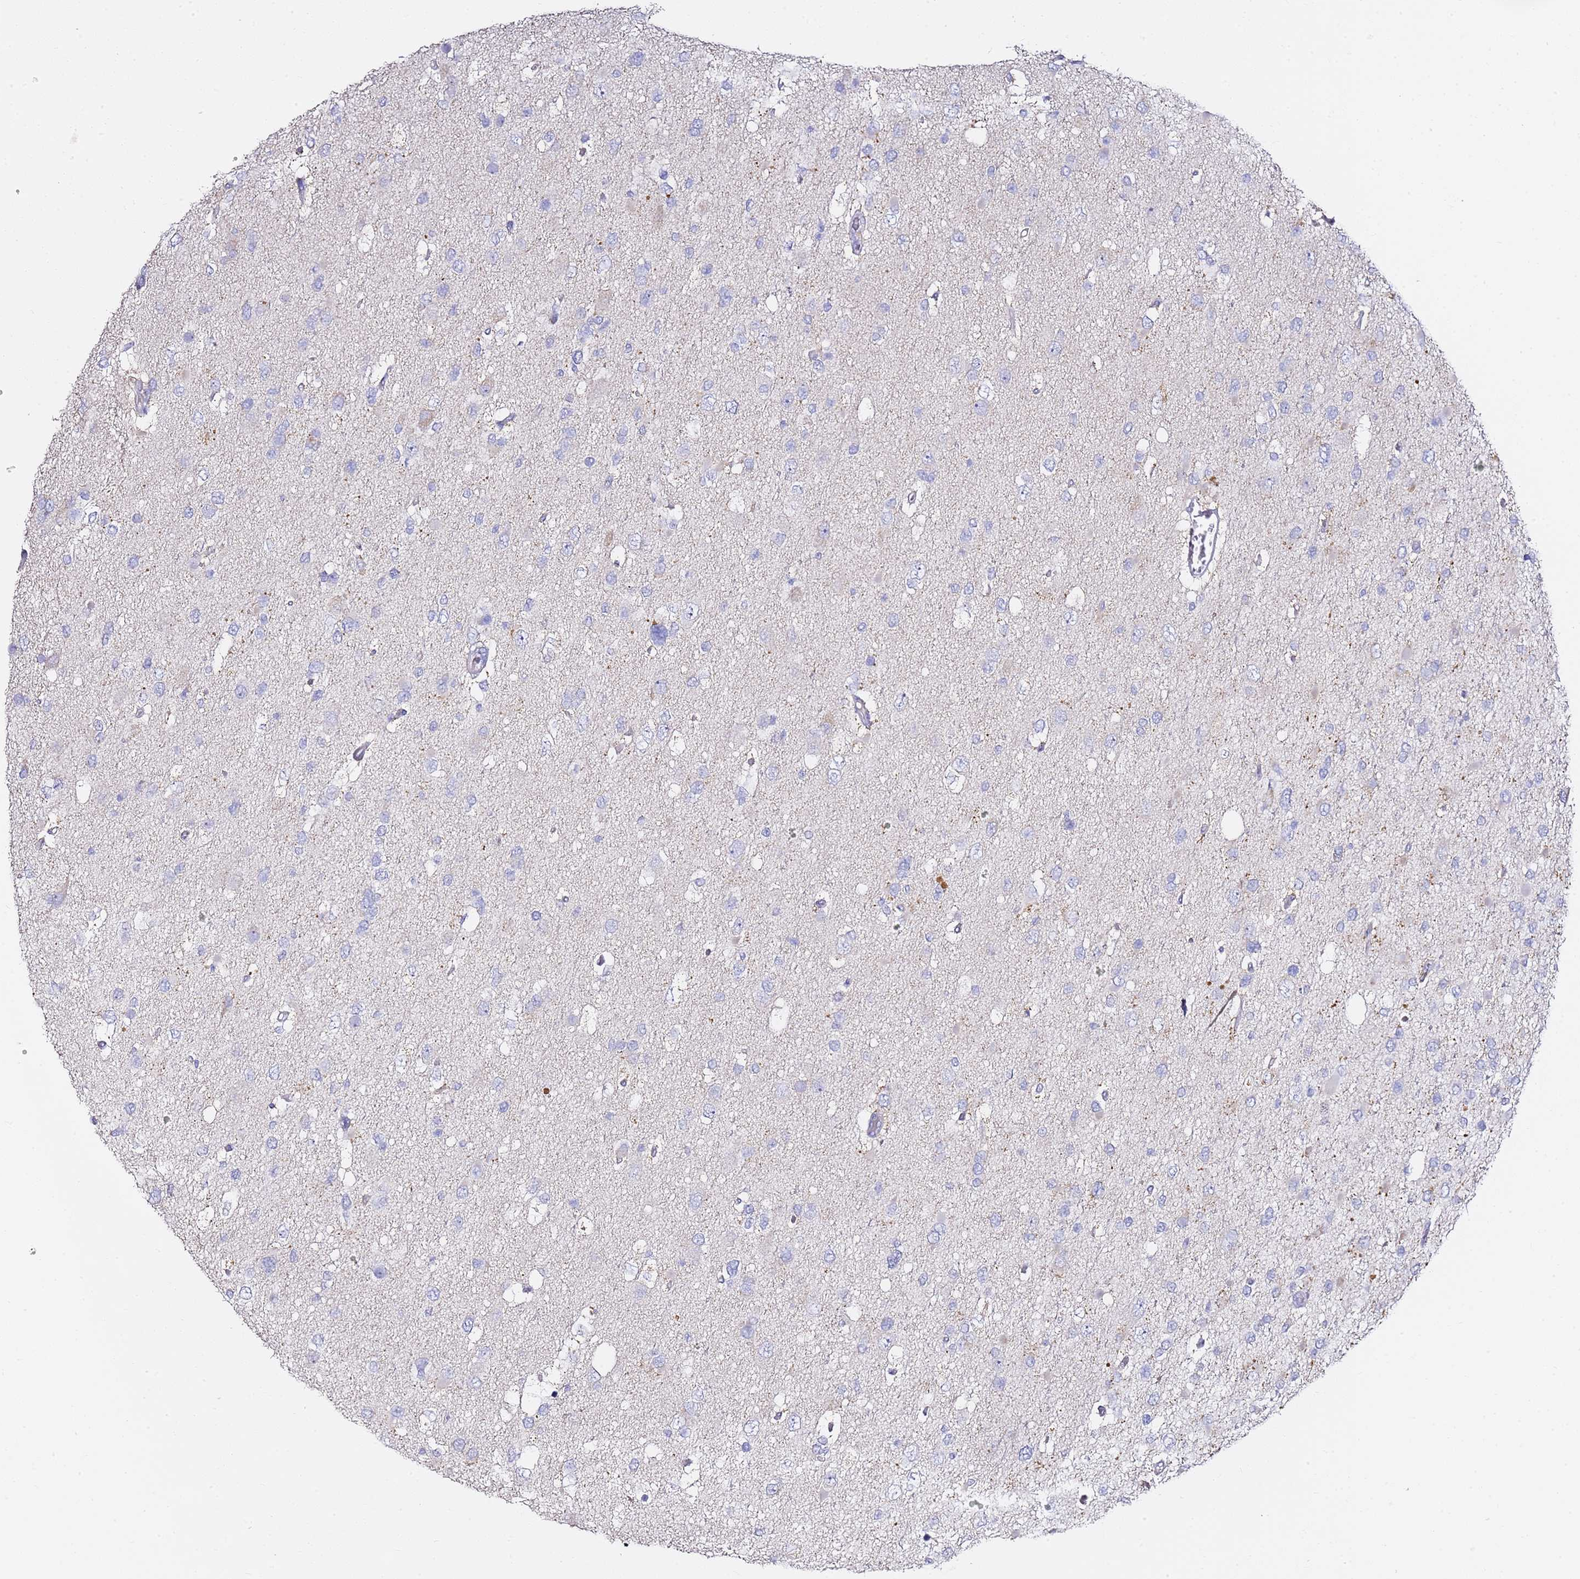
{"staining": {"intensity": "negative", "quantity": "none", "location": "none"}, "tissue": "glioma", "cell_type": "Tumor cells", "image_type": "cancer", "snomed": [{"axis": "morphology", "description": "Glioma, malignant, High grade"}, {"axis": "topography", "description": "Brain"}], "caption": "Immunohistochemical staining of human malignant glioma (high-grade) shows no significant positivity in tumor cells.", "gene": "MYBPC3", "patient": {"sex": "male", "age": 53}}